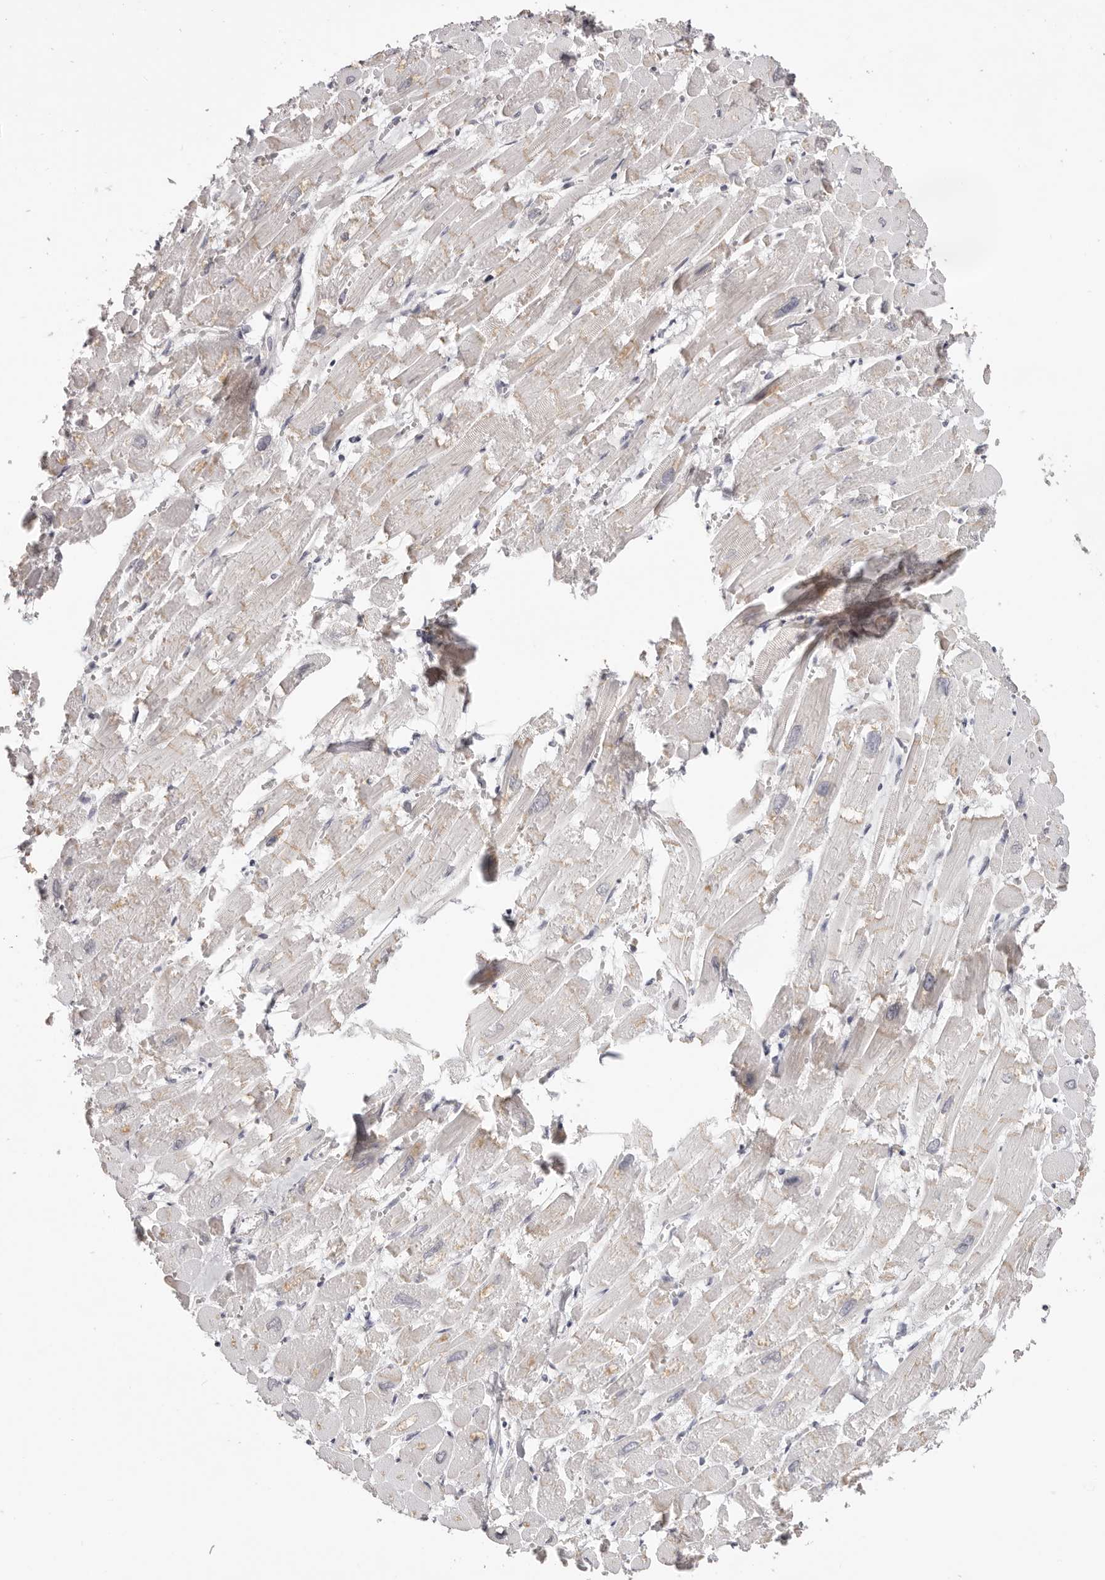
{"staining": {"intensity": "weak", "quantity": "25%-75%", "location": "cytoplasmic/membranous"}, "tissue": "heart muscle", "cell_type": "Cardiomyocytes", "image_type": "normal", "snomed": [{"axis": "morphology", "description": "Normal tissue, NOS"}, {"axis": "topography", "description": "Heart"}], "caption": "Immunohistochemical staining of benign heart muscle displays 25%-75% levels of weak cytoplasmic/membranous protein positivity in about 25%-75% of cardiomyocytes.", "gene": "PCDHB6", "patient": {"sex": "male", "age": 54}}